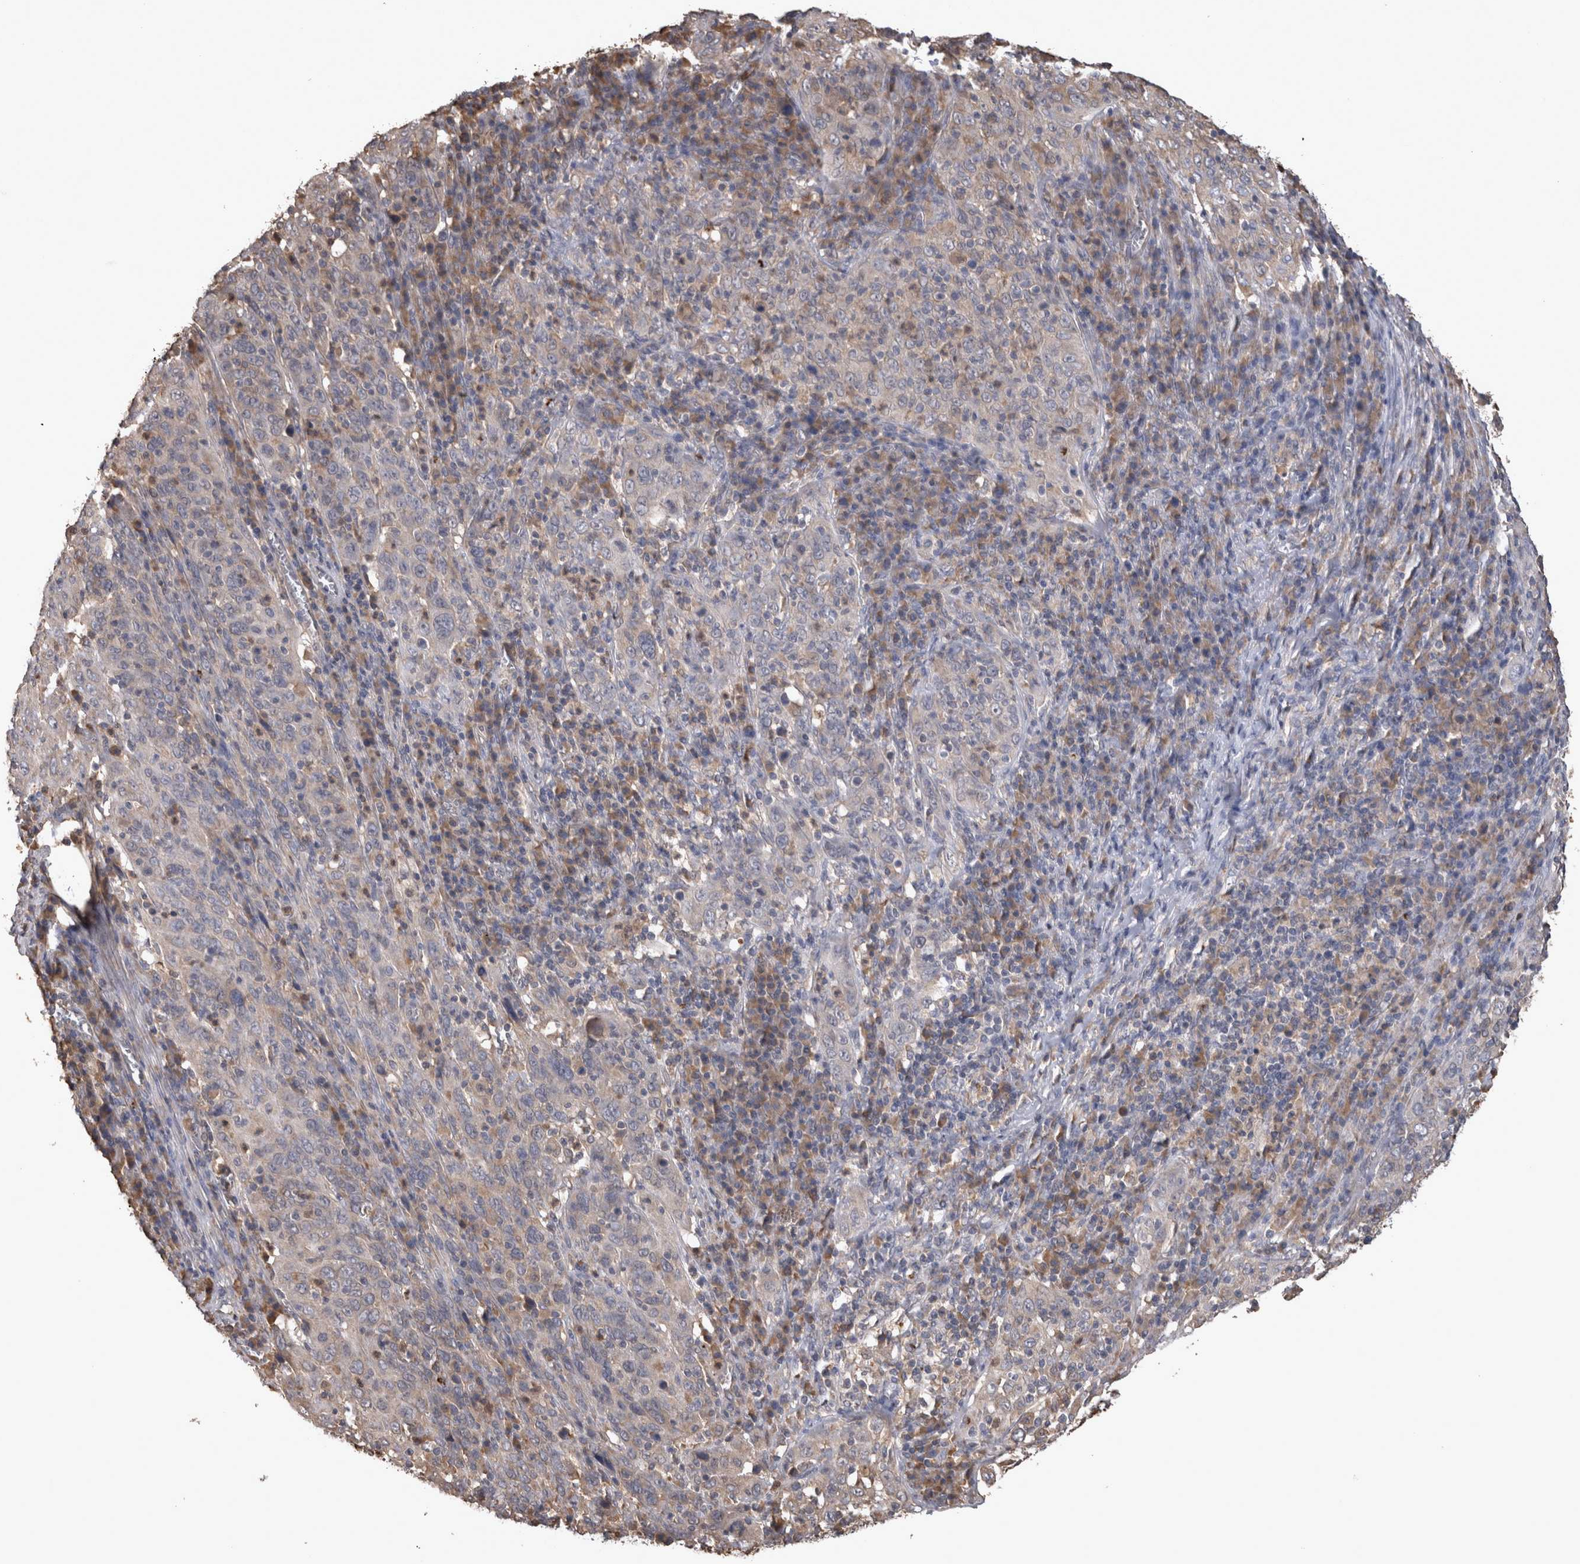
{"staining": {"intensity": "weak", "quantity": "<25%", "location": "cytoplasmic/membranous"}, "tissue": "cervical cancer", "cell_type": "Tumor cells", "image_type": "cancer", "snomed": [{"axis": "morphology", "description": "Squamous cell carcinoma, NOS"}, {"axis": "topography", "description": "Cervix"}], "caption": "IHC of human cervical squamous cell carcinoma reveals no expression in tumor cells.", "gene": "TMED7", "patient": {"sex": "female", "age": 46}}